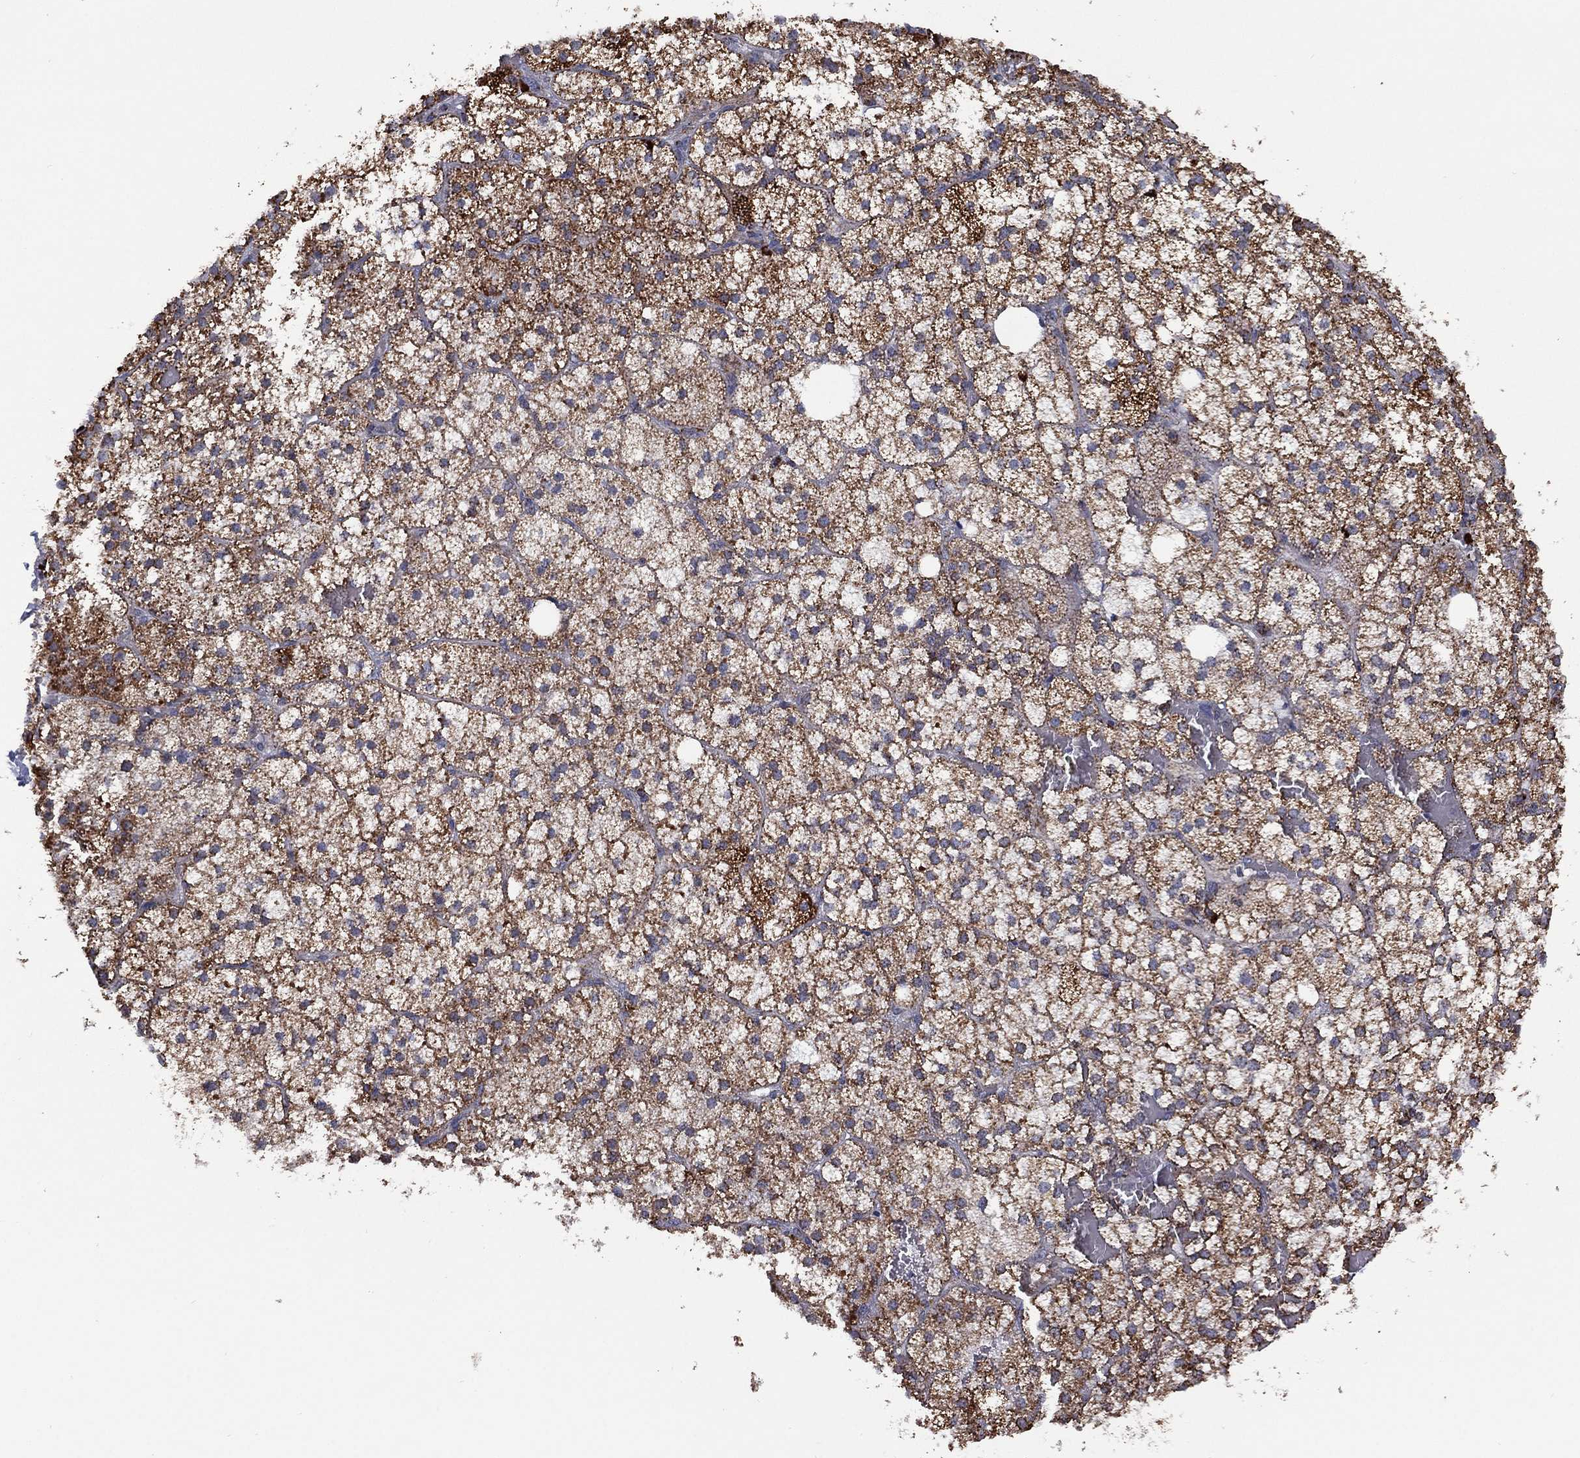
{"staining": {"intensity": "strong", "quantity": ">75%", "location": "cytoplasmic/membranous"}, "tissue": "adrenal gland", "cell_type": "Glandular cells", "image_type": "normal", "snomed": [{"axis": "morphology", "description": "Normal tissue, NOS"}, {"axis": "topography", "description": "Adrenal gland"}], "caption": "Adrenal gland stained with IHC shows strong cytoplasmic/membranous positivity in approximately >75% of glandular cells.", "gene": "PPP2R5A", "patient": {"sex": "male", "age": 53}}